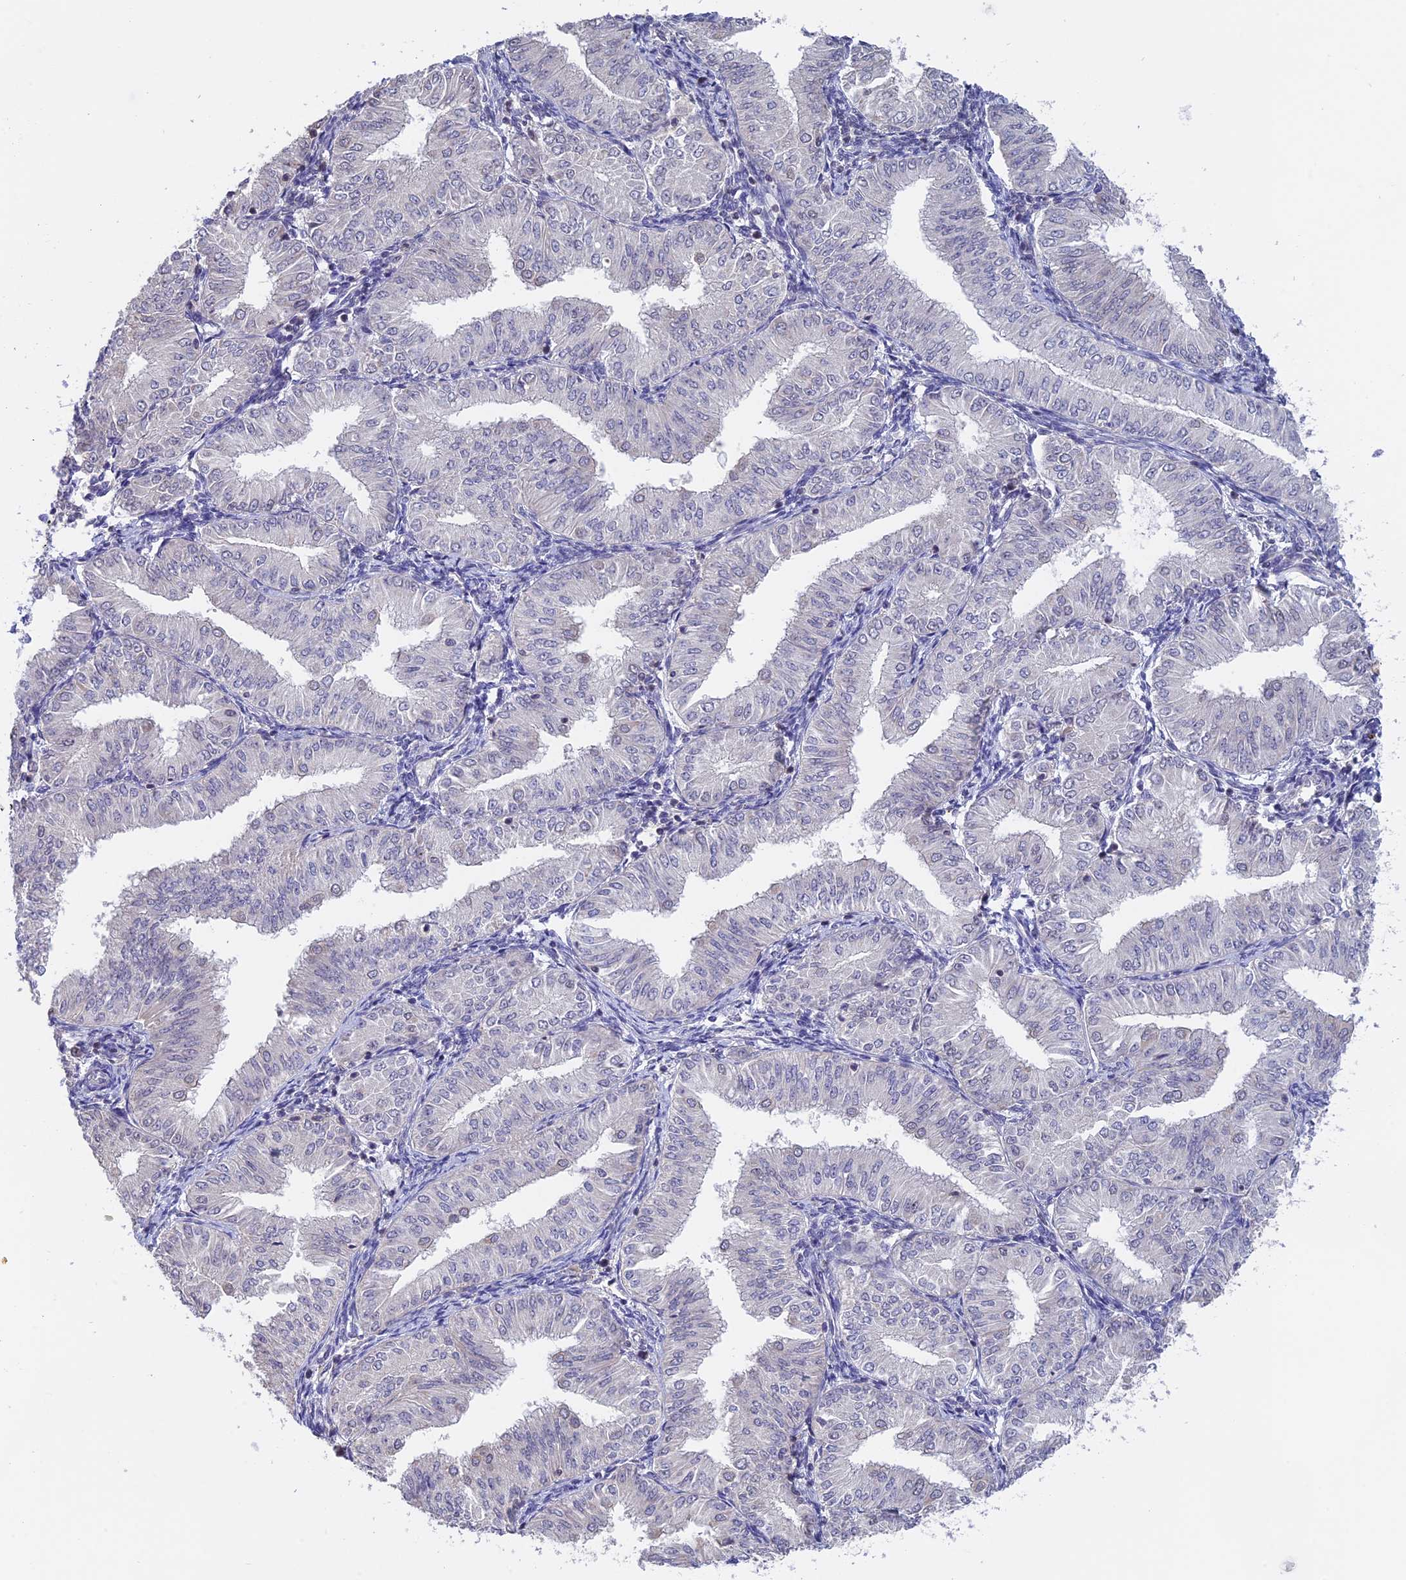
{"staining": {"intensity": "negative", "quantity": "none", "location": "none"}, "tissue": "endometrial cancer", "cell_type": "Tumor cells", "image_type": "cancer", "snomed": [{"axis": "morphology", "description": "Normal tissue, NOS"}, {"axis": "morphology", "description": "Adenocarcinoma, NOS"}, {"axis": "topography", "description": "Endometrium"}], "caption": "Micrograph shows no protein expression in tumor cells of endometrial cancer tissue.", "gene": "RFC5", "patient": {"sex": "female", "age": 53}}